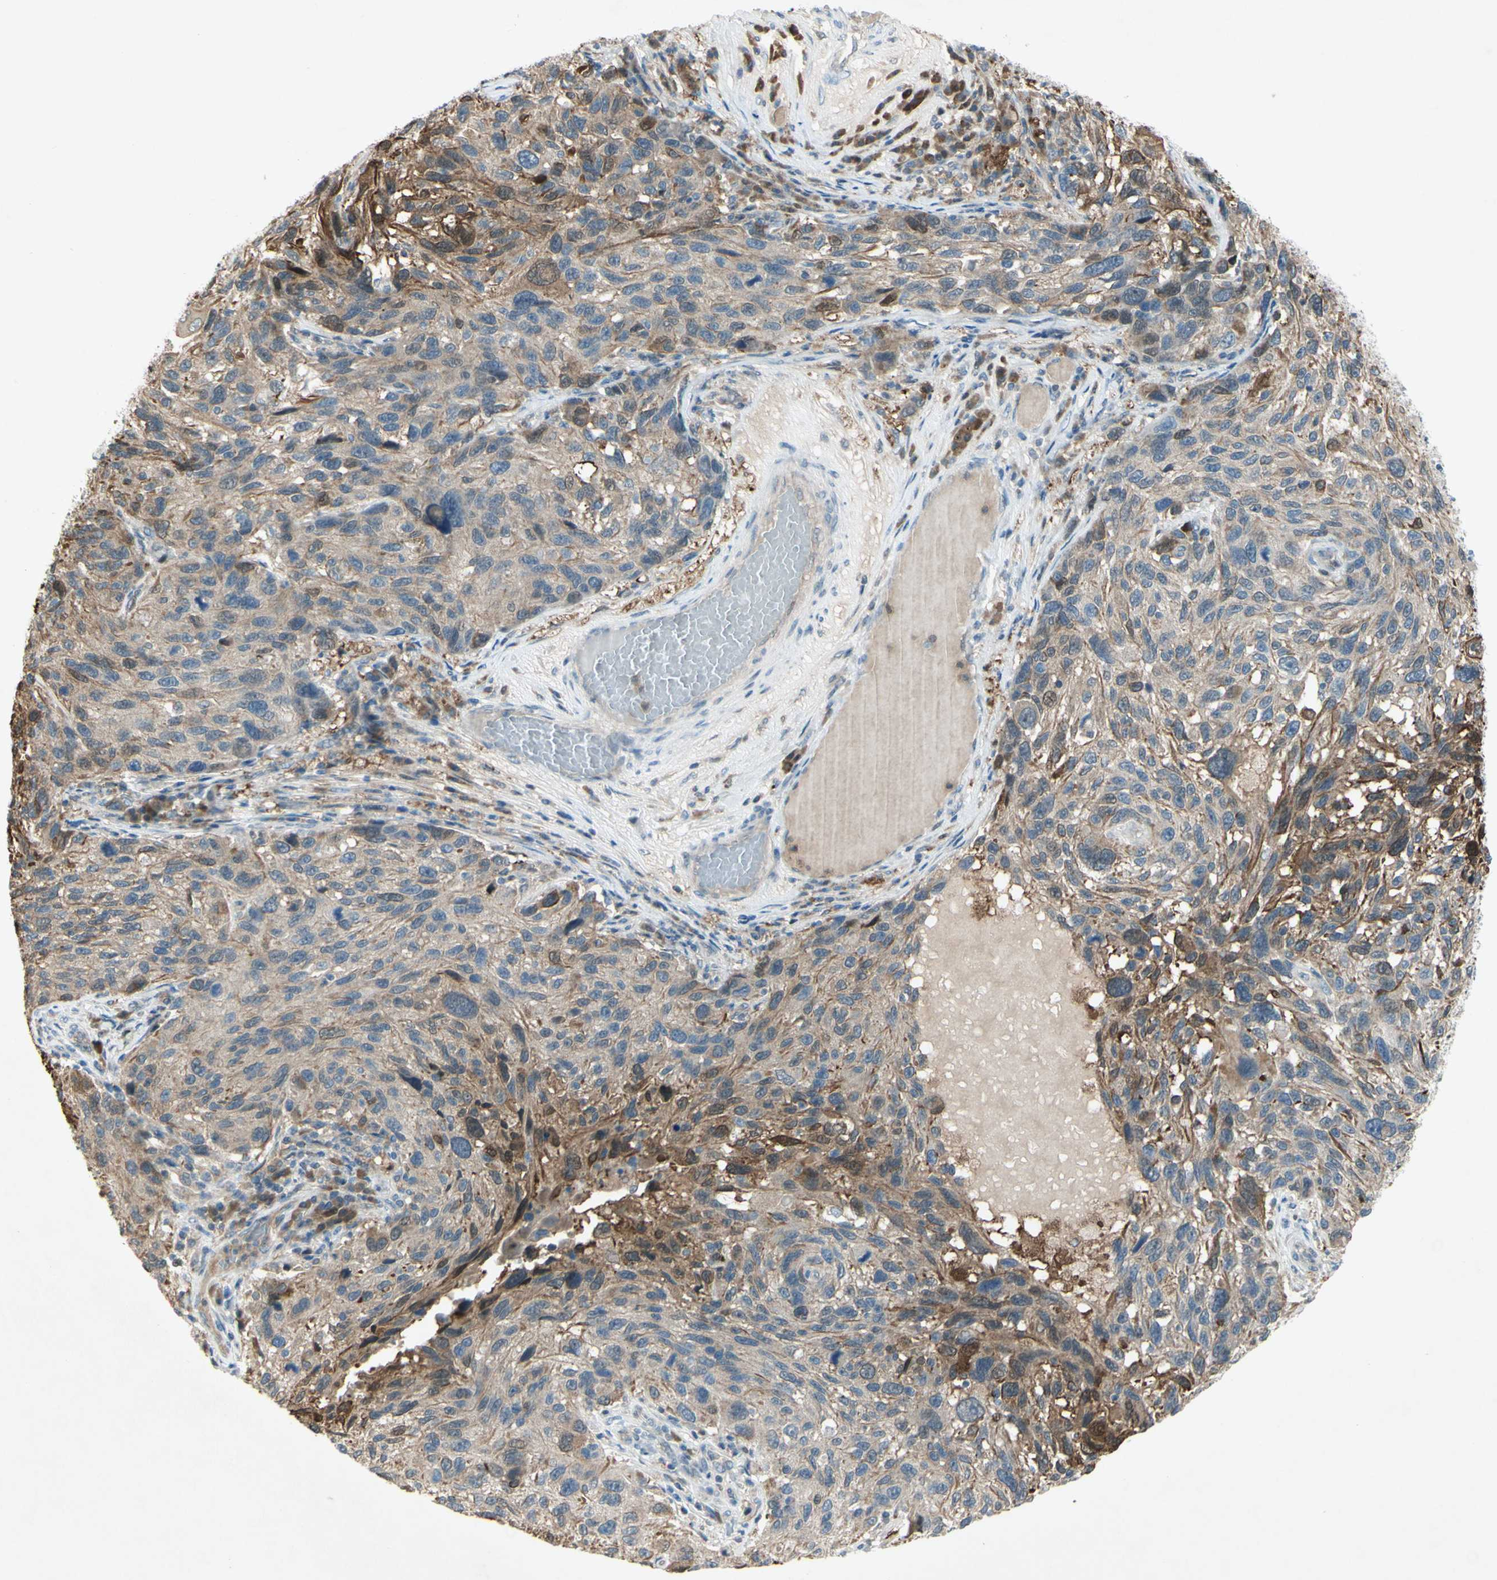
{"staining": {"intensity": "moderate", "quantity": "25%-75%", "location": "cytoplasmic/membranous"}, "tissue": "melanoma", "cell_type": "Tumor cells", "image_type": "cancer", "snomed": [{"axis": "morphology", "description": "Malignant melanoma, NOS"}, {"axis": "topography", "description": "Skin"}], "caption": "A brown stain labels moderate cytoplasmic/membranous staining of a protein in malignant melanoma tumor cells. (Stains: DAB (3,3'-diaminobenzidine) in brown, nuclei in blue, Microscopy: brightfield microscopy at high magnification).", "gene": "C1orf159", "patient": {"sex": "male", "age": 53}}